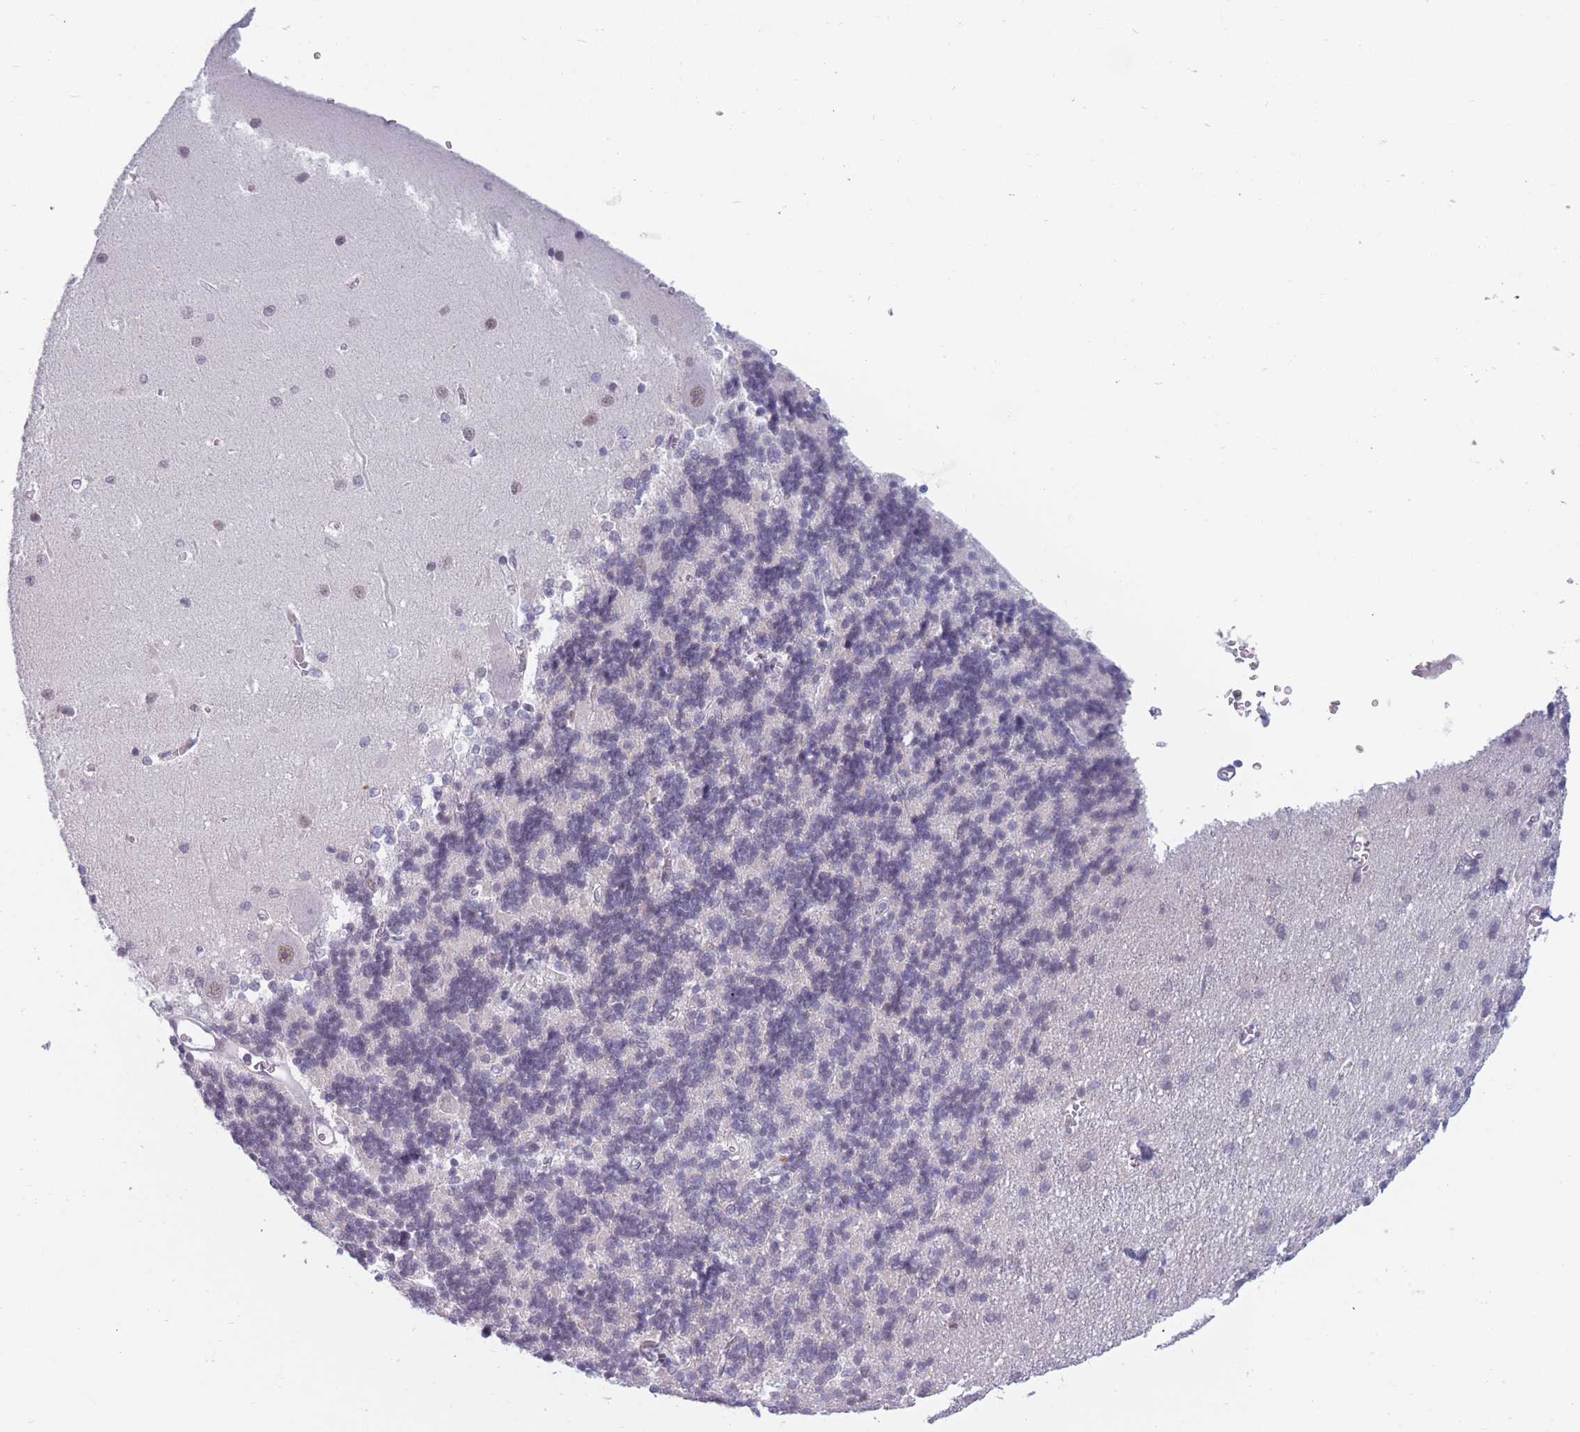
{"staining": {"intensity": "negative", "quantity": "none", "location": "none"}, "tissue": "cerebellum", "cell_type": "Cells in granular layer", "image_type": "normal", "snomed": [{"axis": "morphology", "description": "Normal tissue, NOS"}, {"axis": "topography", "description": "Cerebellum"}], "caption": "This is a image of IHC staining of normal cerebellum, which shows no expression in cells in granular layer. (DAB (3,3'-diaminobenzidine) IHC, high magnification).", "gene": "PODXL", "patient": {"sex": "male", "age": 37}}